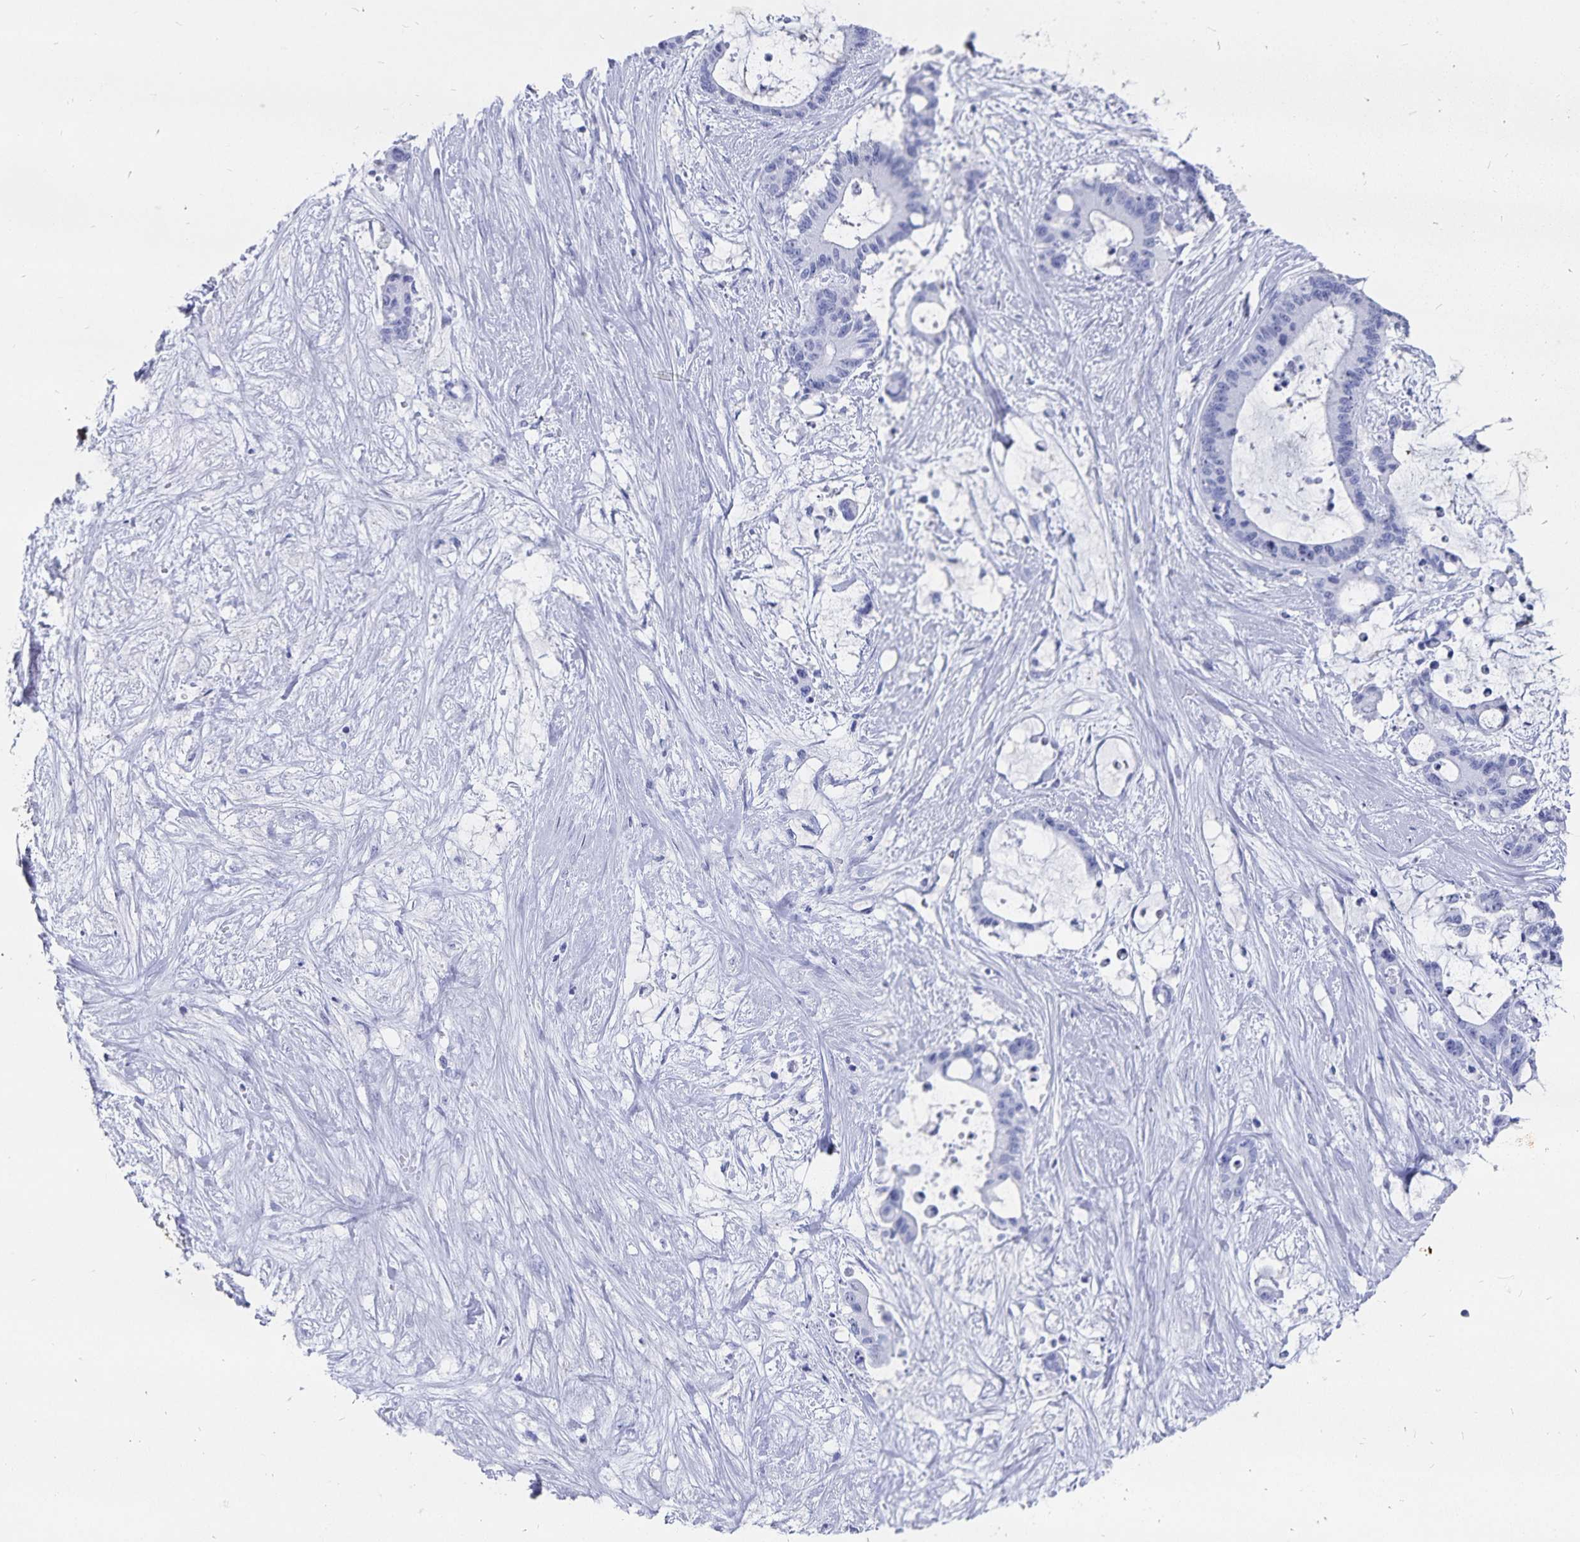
{"staining": {"intensity": "negative", "quantity": "none", "location": "none"}, "tissue": "liver cancer", "cell_type": "Tumor cells", "image_type": "cancer", "snomed": [{"axis": "morphology", "description": "Normal tissue, NOS"}, {"axis": "morphology", "description": "Cholangiocarcinoma"}, {"axis": "topography", "description": "Liver"}, {"axis": "topography", "description": "Peripheral nerve tissue"}], "caption": "There is no significant staining in tumor cells of liver cancer.", "gene": "ADH1A", "patient": {"sex": "female", "age": 73}}